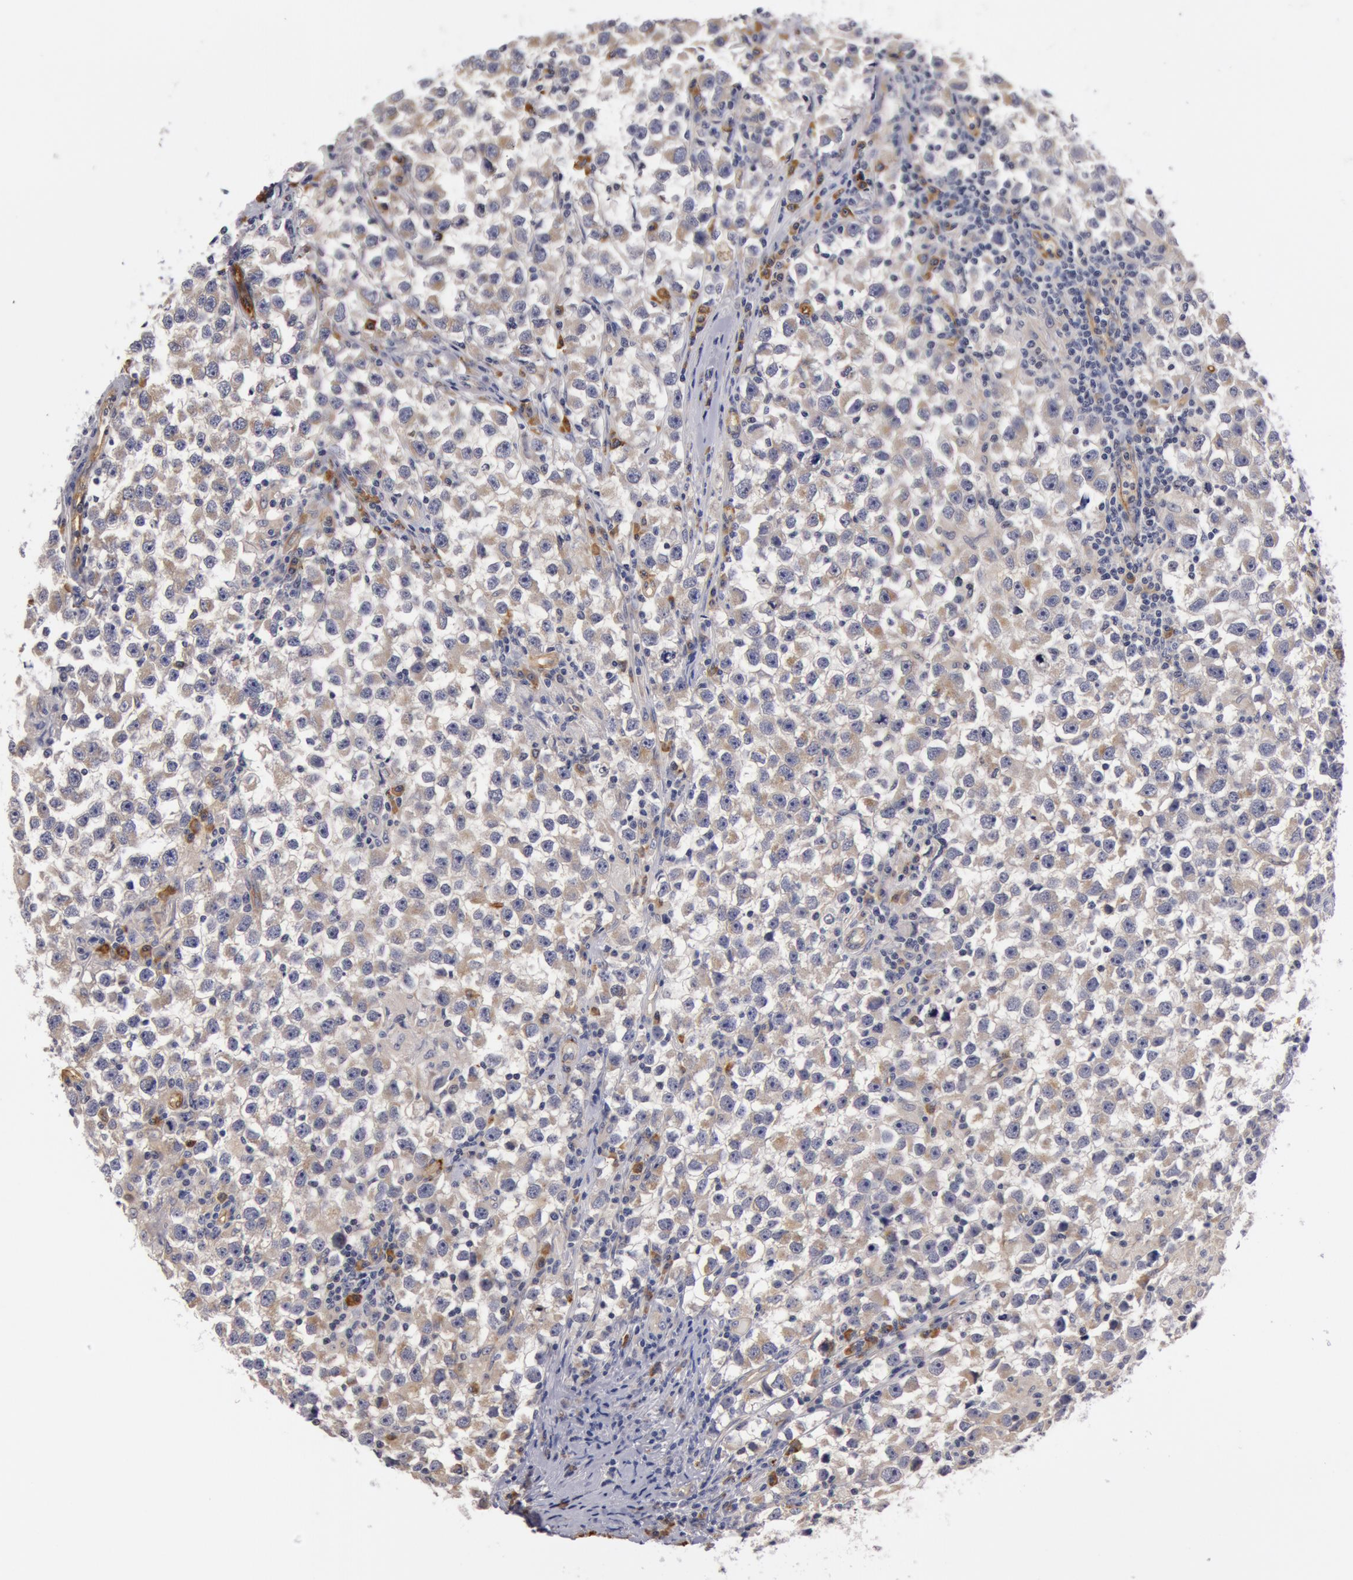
{"staining": {"intensity": "weak", "quantity": "25%-75%", "location": "cytoplasmic/membranous"}, "tissue": "testis cancer", "cell_type": "Tumor cells", "image_type": "cancer", "snomed": [{"axis": "morphology", "description": "Seminoma, NOS"}, {"axis": "topography", "description": "Testis"}], "caption": "A brown stain highlights weak cytoplasmic/membranous positivity of a protein in testis seminoma tumor cells.", "gene": "IL23A", "patient": {"sex": "male", "age": 33}}